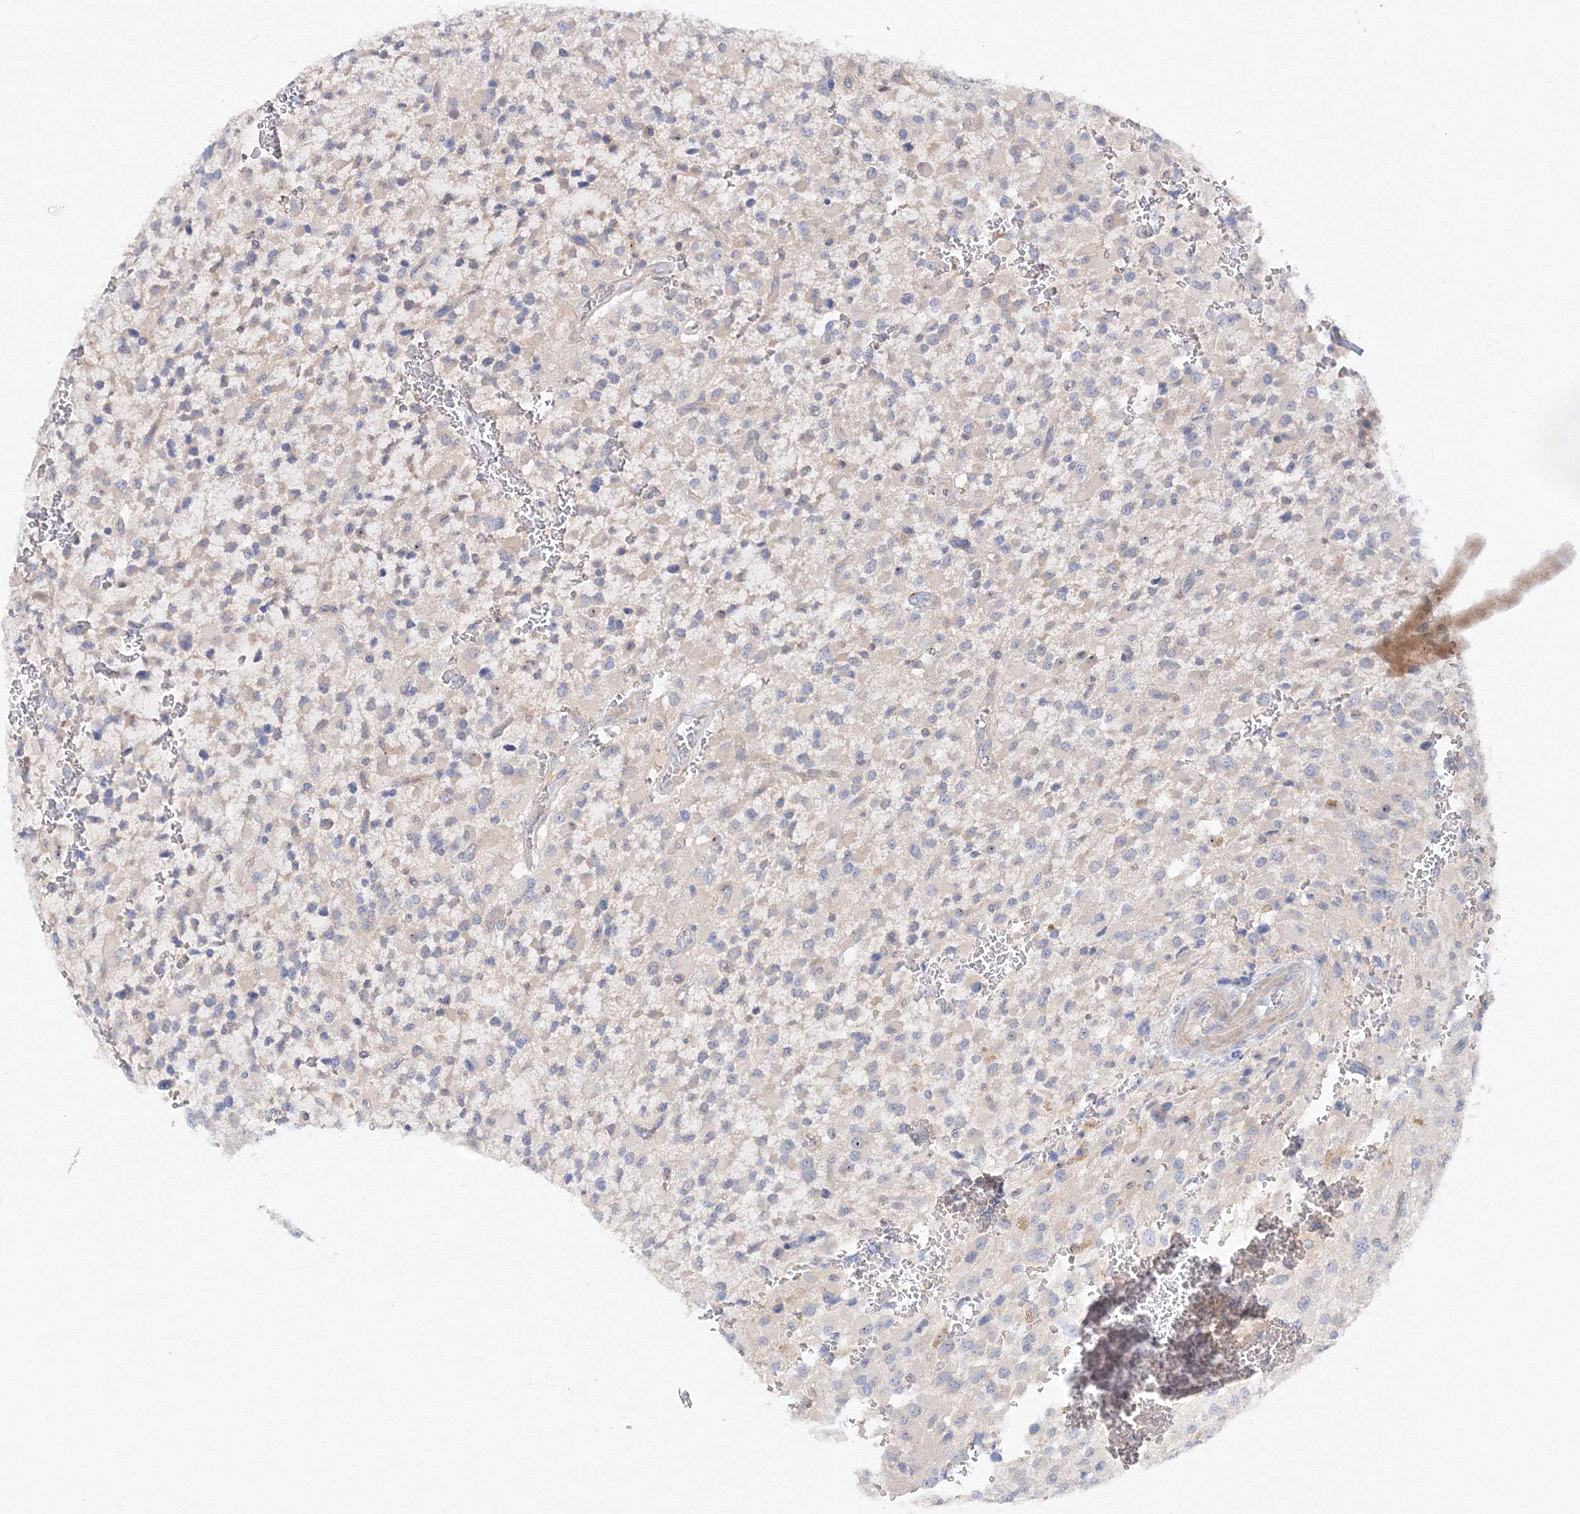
{"staining": {"intensity": "negative", "quantity": "none", "location": "none"}, "tissue": "glioma", "cell_type": "Tumor cells", "image_type": "cancer", "snomed": [{"axis": "morphology", "description": "Glioma, malignant, High grade"}, {"axis": "topography", "description": "Brain"}], "caption": "Glioma was stained to show a protein in brown. There is no significant staining in tumor cells.", "gene": "DIS3L2", "patient": {"sex": "male", "age": 34}}